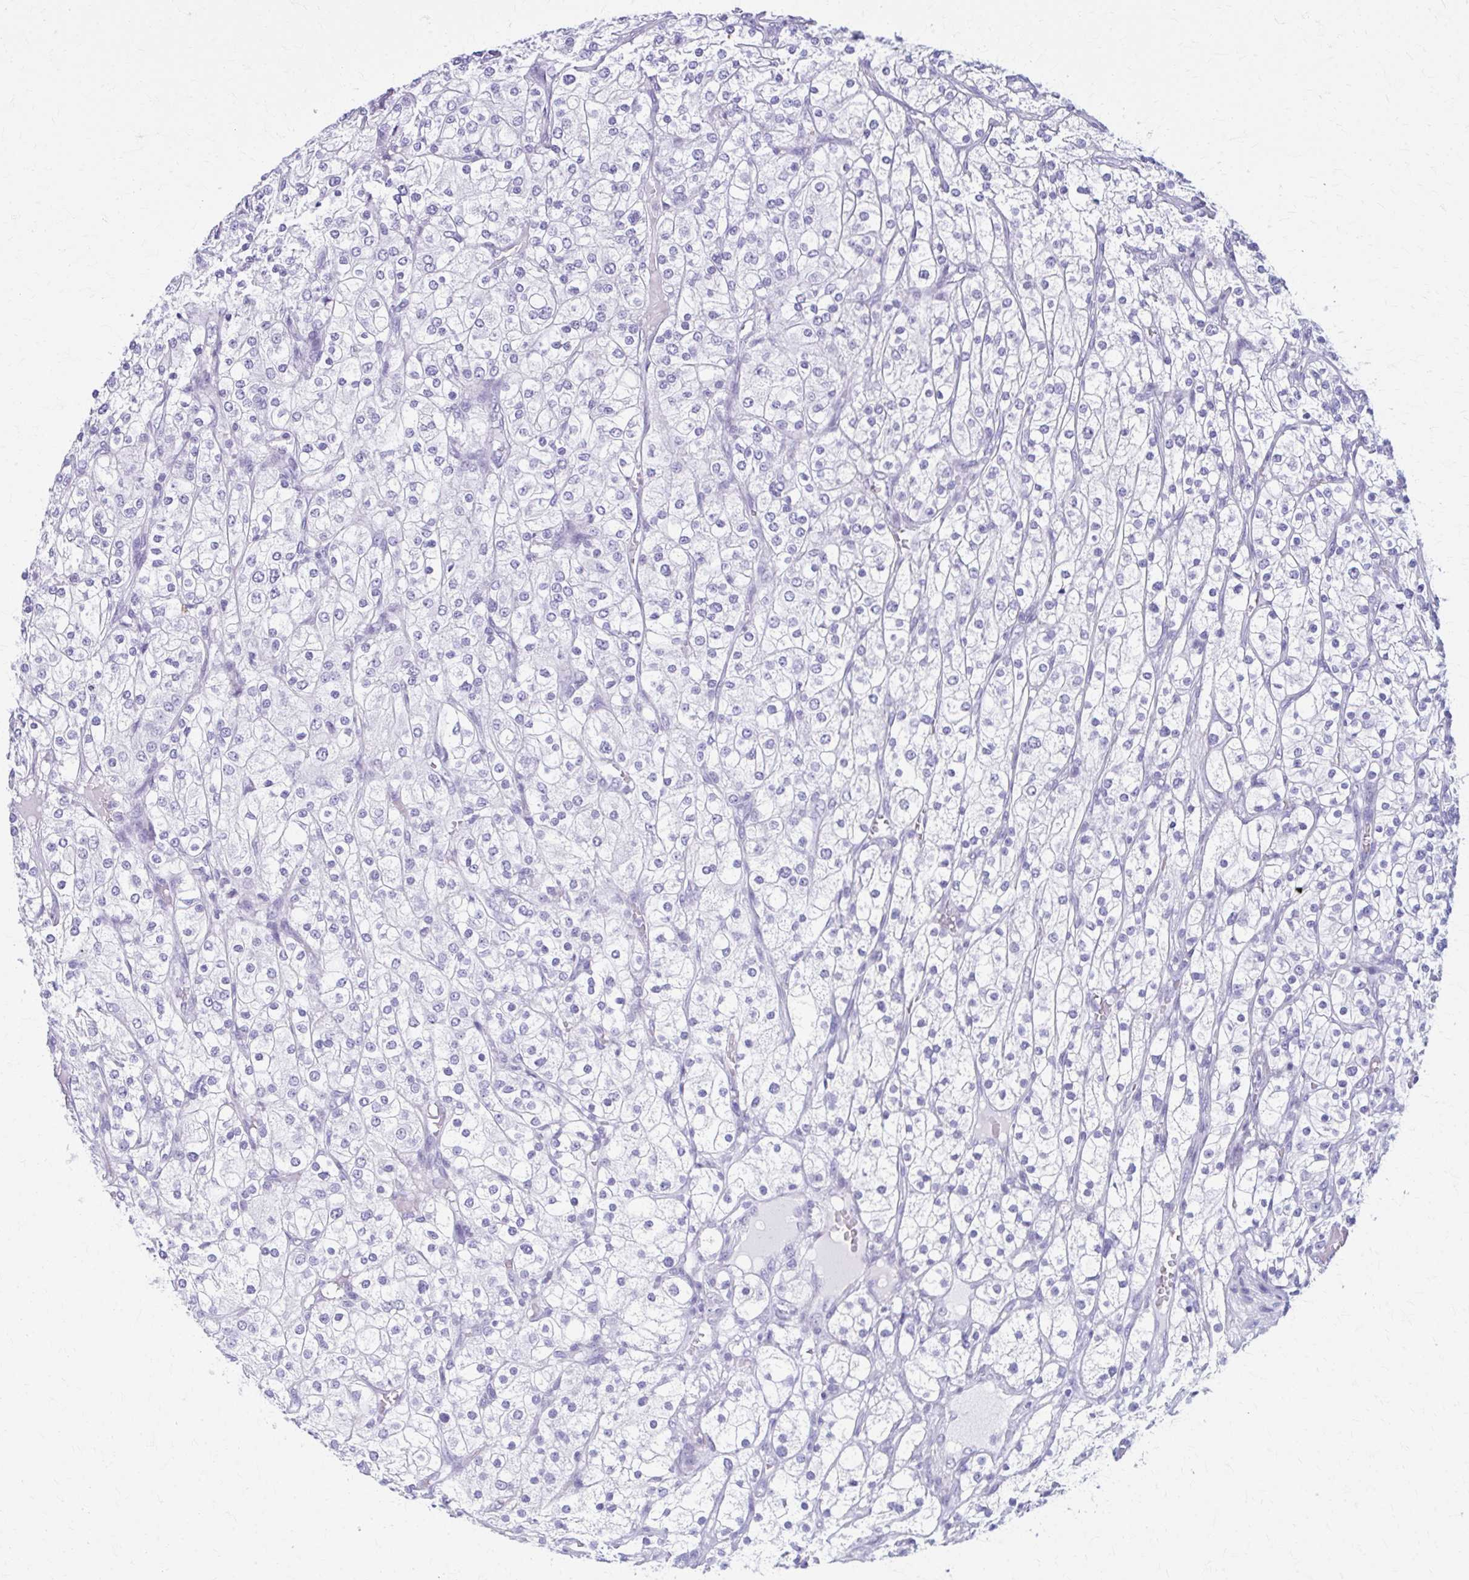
{"staining": {"intensity": "negative", "quantity": "none", "location": "none"}, "tissue": "renal cancer", "cell_type": "Tumor cells", "image_type": "cancer", "snomed": [{"axis": "morphology", "description": "Adenocarcinoma, NOS"}, {"axis": "topography", "description": "Kidney"}], "caption": "DAB immunohistochemical staining of human renal cancer reveals no significant staining in tumor cells.", "gene": "MPLKIP", "patient": {"sex": "male", "age": 80}}